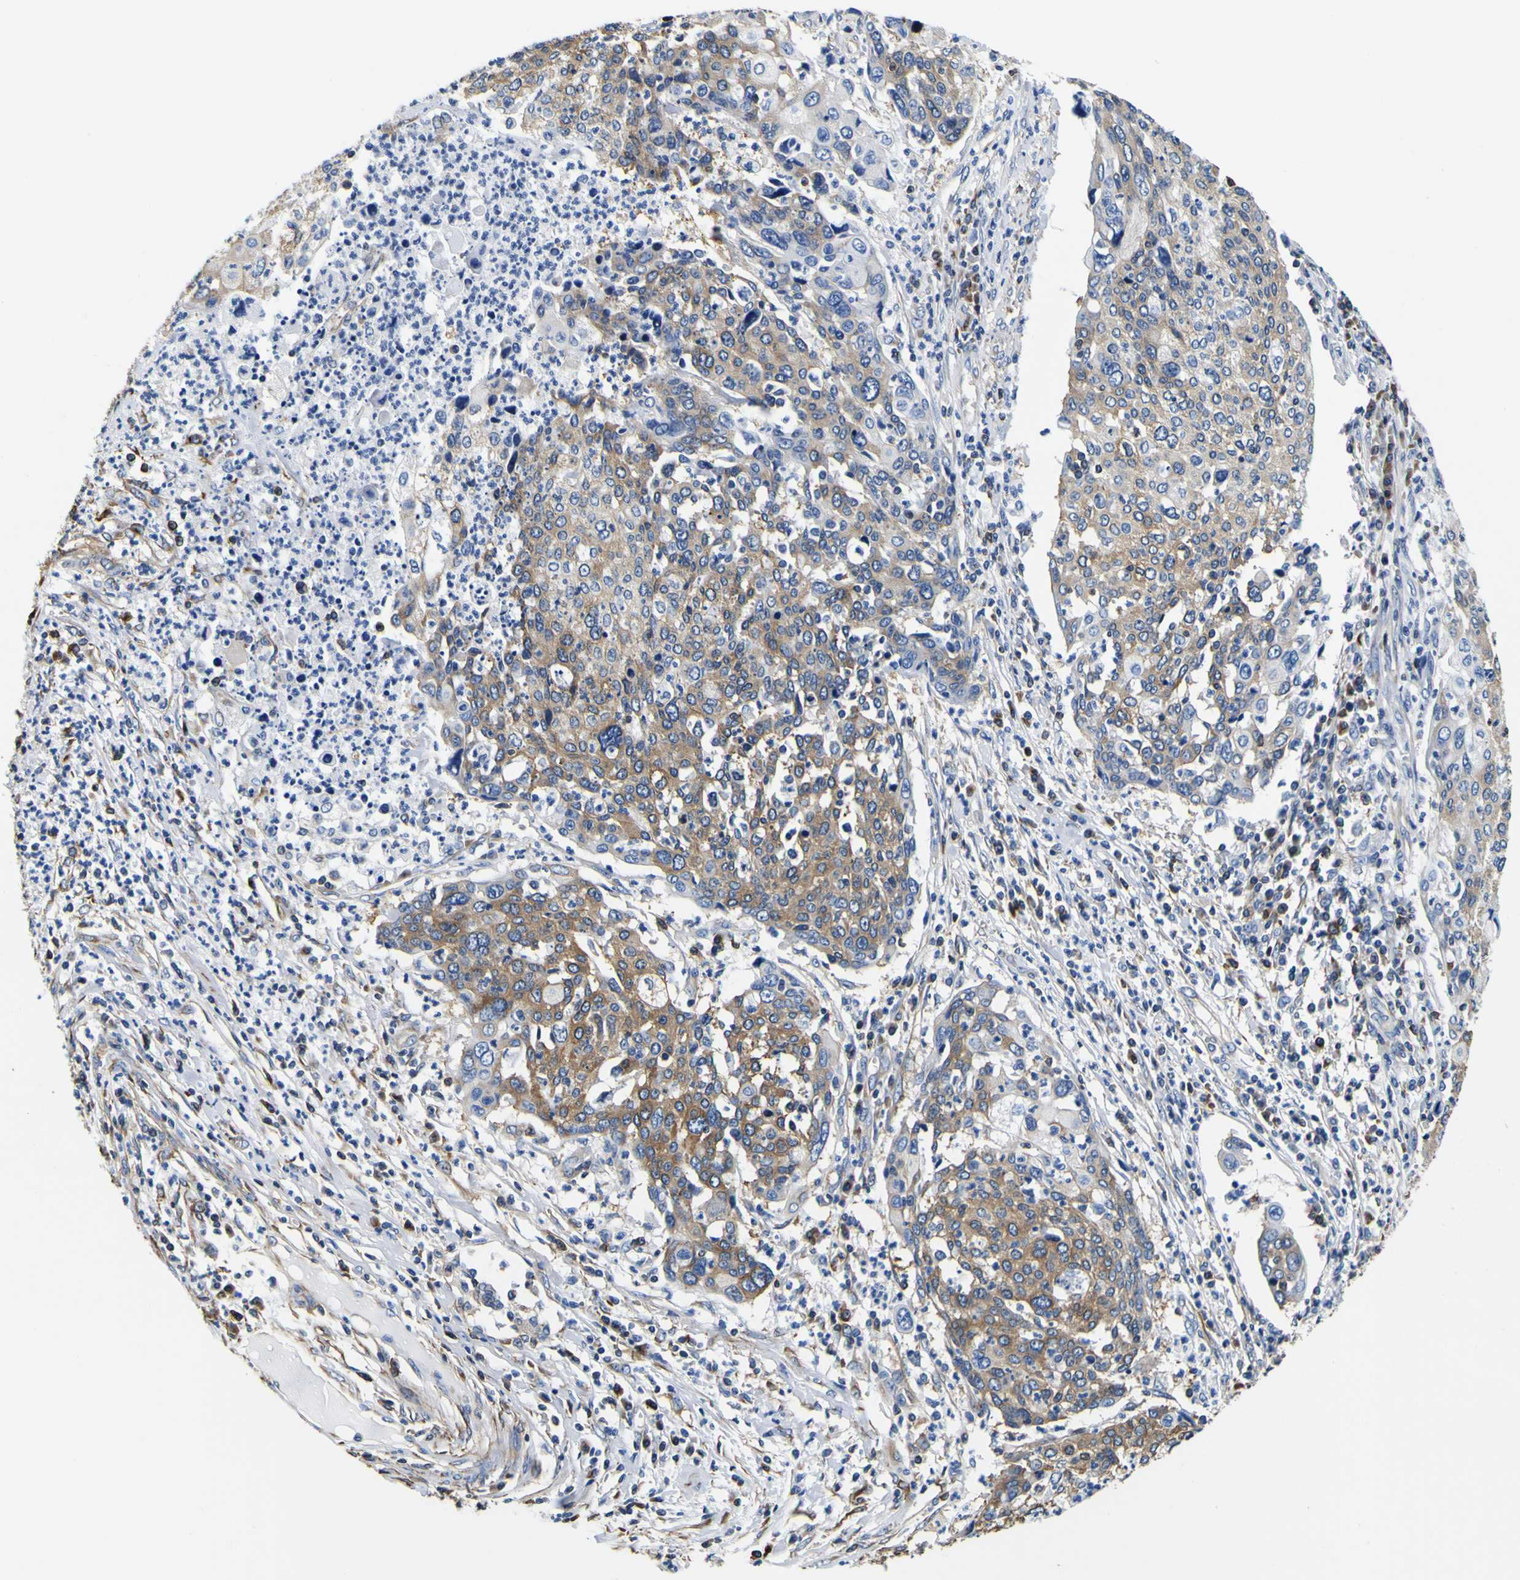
{"staining": {"intensity": "moderate", "quantity": "25%-75%", "location": "cytoplasmic/membranous"}, "tissue": "cervical cancer", "cell_type": "Tumor cells", "image_type": "cancer", "snomed": [{"axis": "morphology", "description": "Squamous cell carcinoma, NOS"}, {"axis": "topography", "description": "Cervix"}], "caption": "Protein expression by immunohistochemistry (IHC) exhibits moderate cytoplasmic/membranous positivity in approximately 25%-75% of tumor cells in squamous cell carcinoma (cervical). The staining is performed using DAB (3,3'-diaminobenzidine) brown chromogen to label protein expression. The nuclei are counter-stained blue using hematoxylin.", "gene": "TUBA1B", "patient": {"sex": "female", "age": 40}}